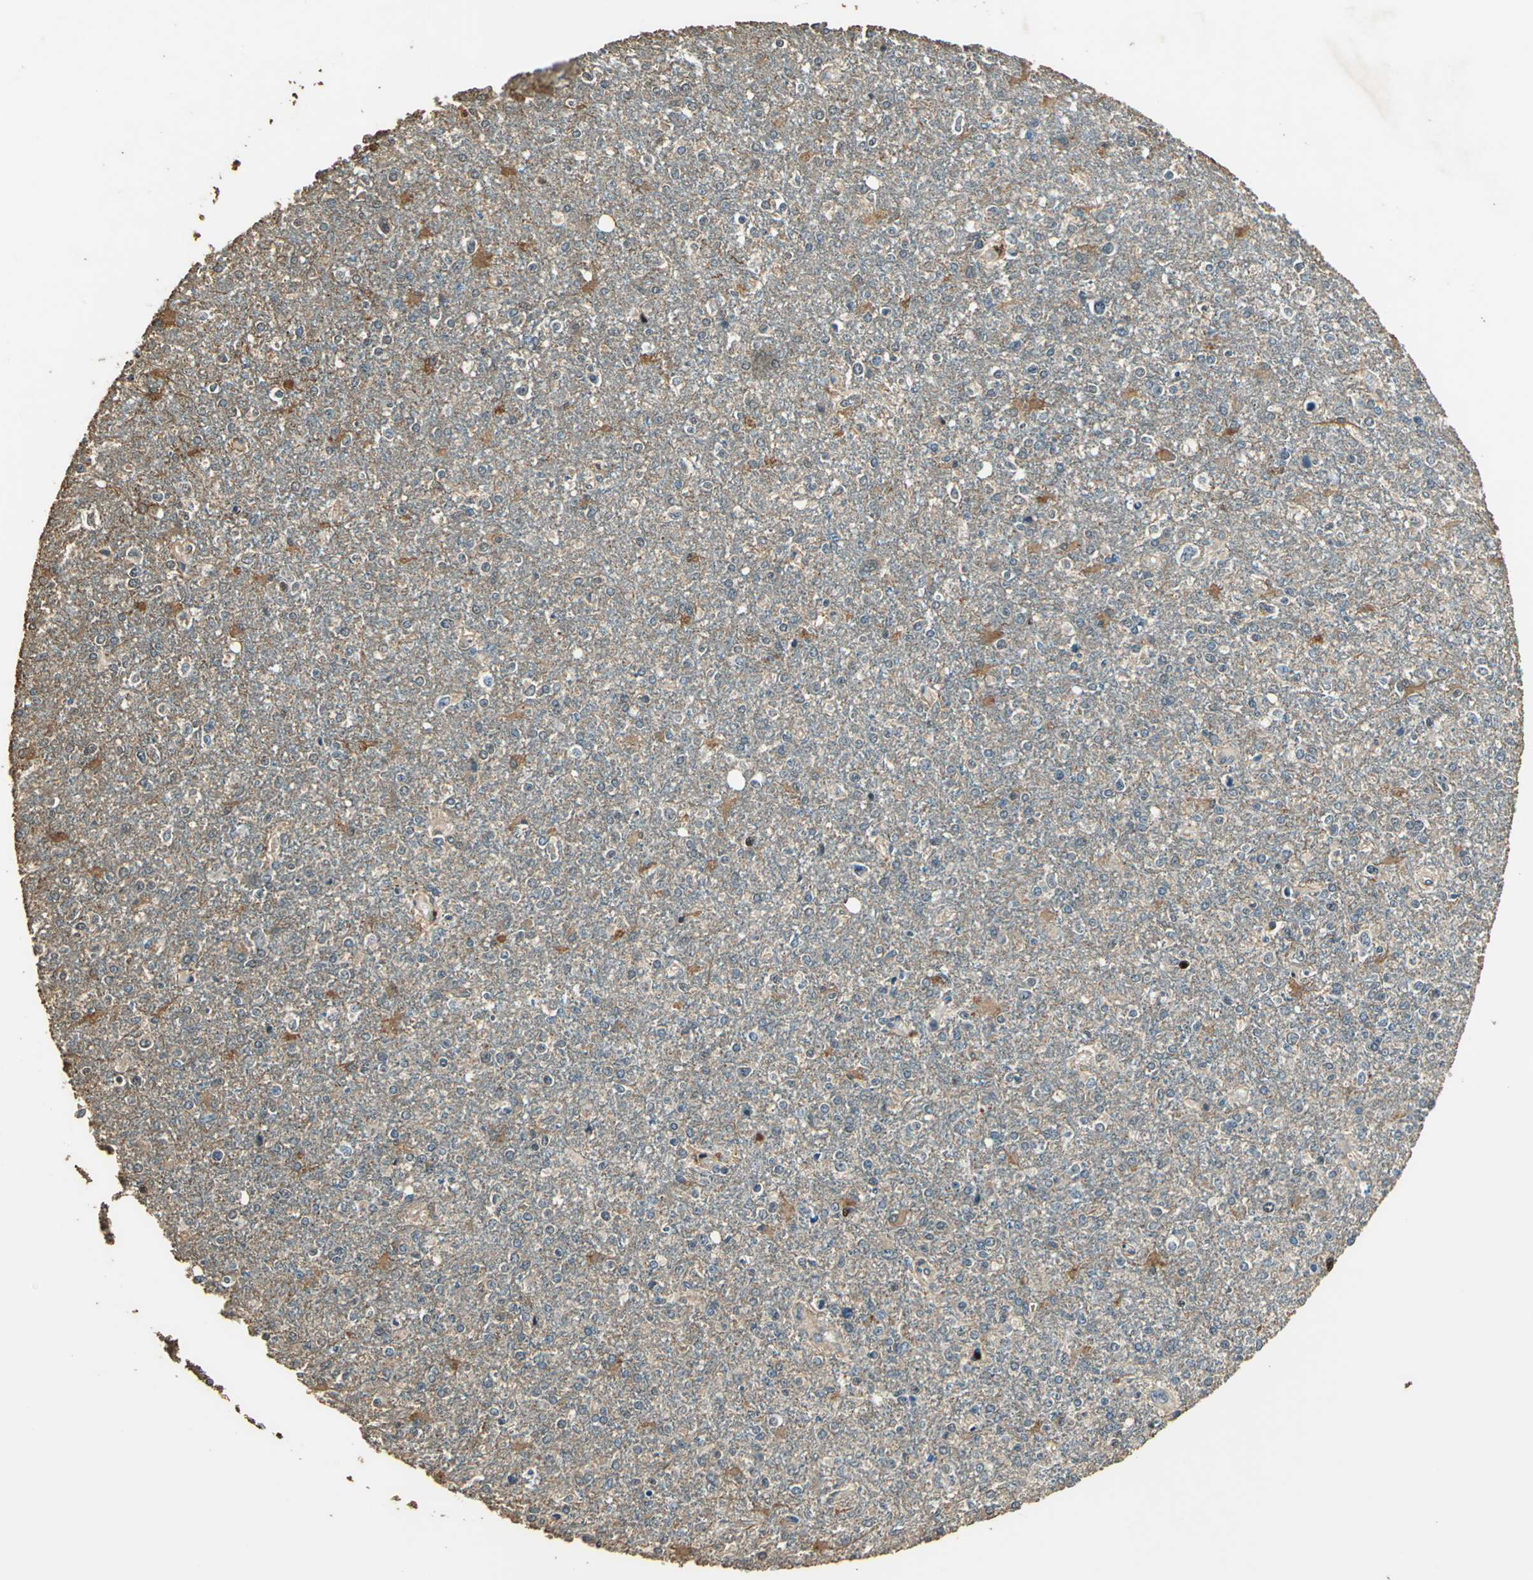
{"staining": {"intensity": "weak", "quantity": ">75%", "location": "cytoplasmic/membranous"}, "tissue": "glioma", "cell_type": "Tumor cells", "image_type": "cancer", "snomed": [{"axis": "morphology", "description": "Glioma, malignant, High grade"}, {"axis": "topography", "description": "Cerebral cortex"}], "caption": "This histopathology image displays immunohistochemistry (IHC) staining of human malignant glioma (high-grade), with low weak cytoplasmic/membranous expression in about >75% of tumor cells.", "gene": "TMPRSS4", "patient": {"sex": "male", "age": 76}}